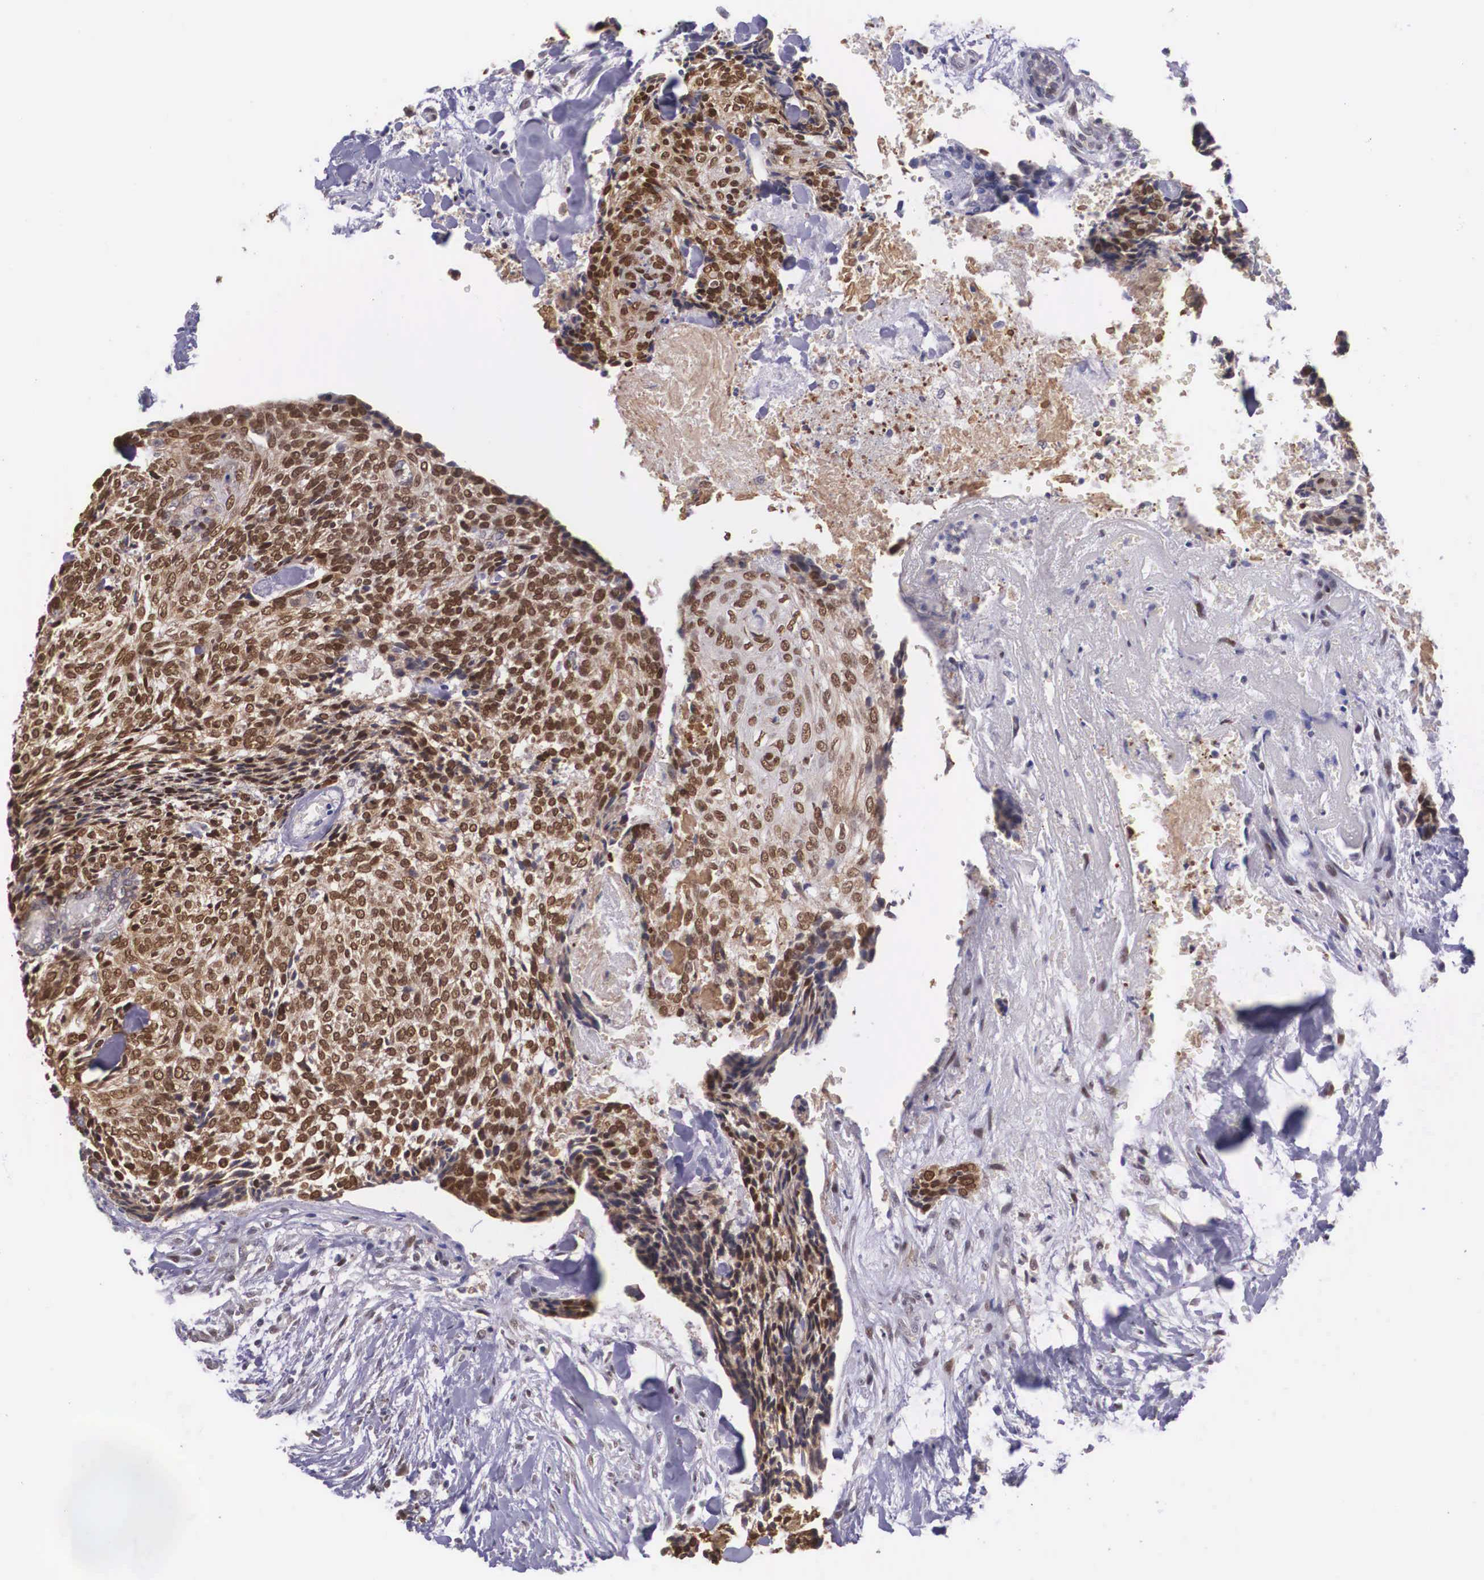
{"staining": {"intensity": "strong", "quantity": ">75%", "location": "cytoplasmic/membranous"}, "tissue": "head and neck cancer", "cell_type": "Tumor cells", "image_type": "cancer", "snomed": [{"axis": "morphology", "description": "Squamous cell carcinoma, NOS"}, {"axis": "topography", "description": "Salivary gland"}, {"axis": "topography", "description": "Head-Neck"}], "caption": "Immunohistochemistry of head and neck cancer (squamous cell carcinoma) exhibits high levels of strong cytoplasmic/membranous positivity in about >75% of tumor cells.", "gene": "SLC25A21", "patient": {"sex": "male", "age": 70}}